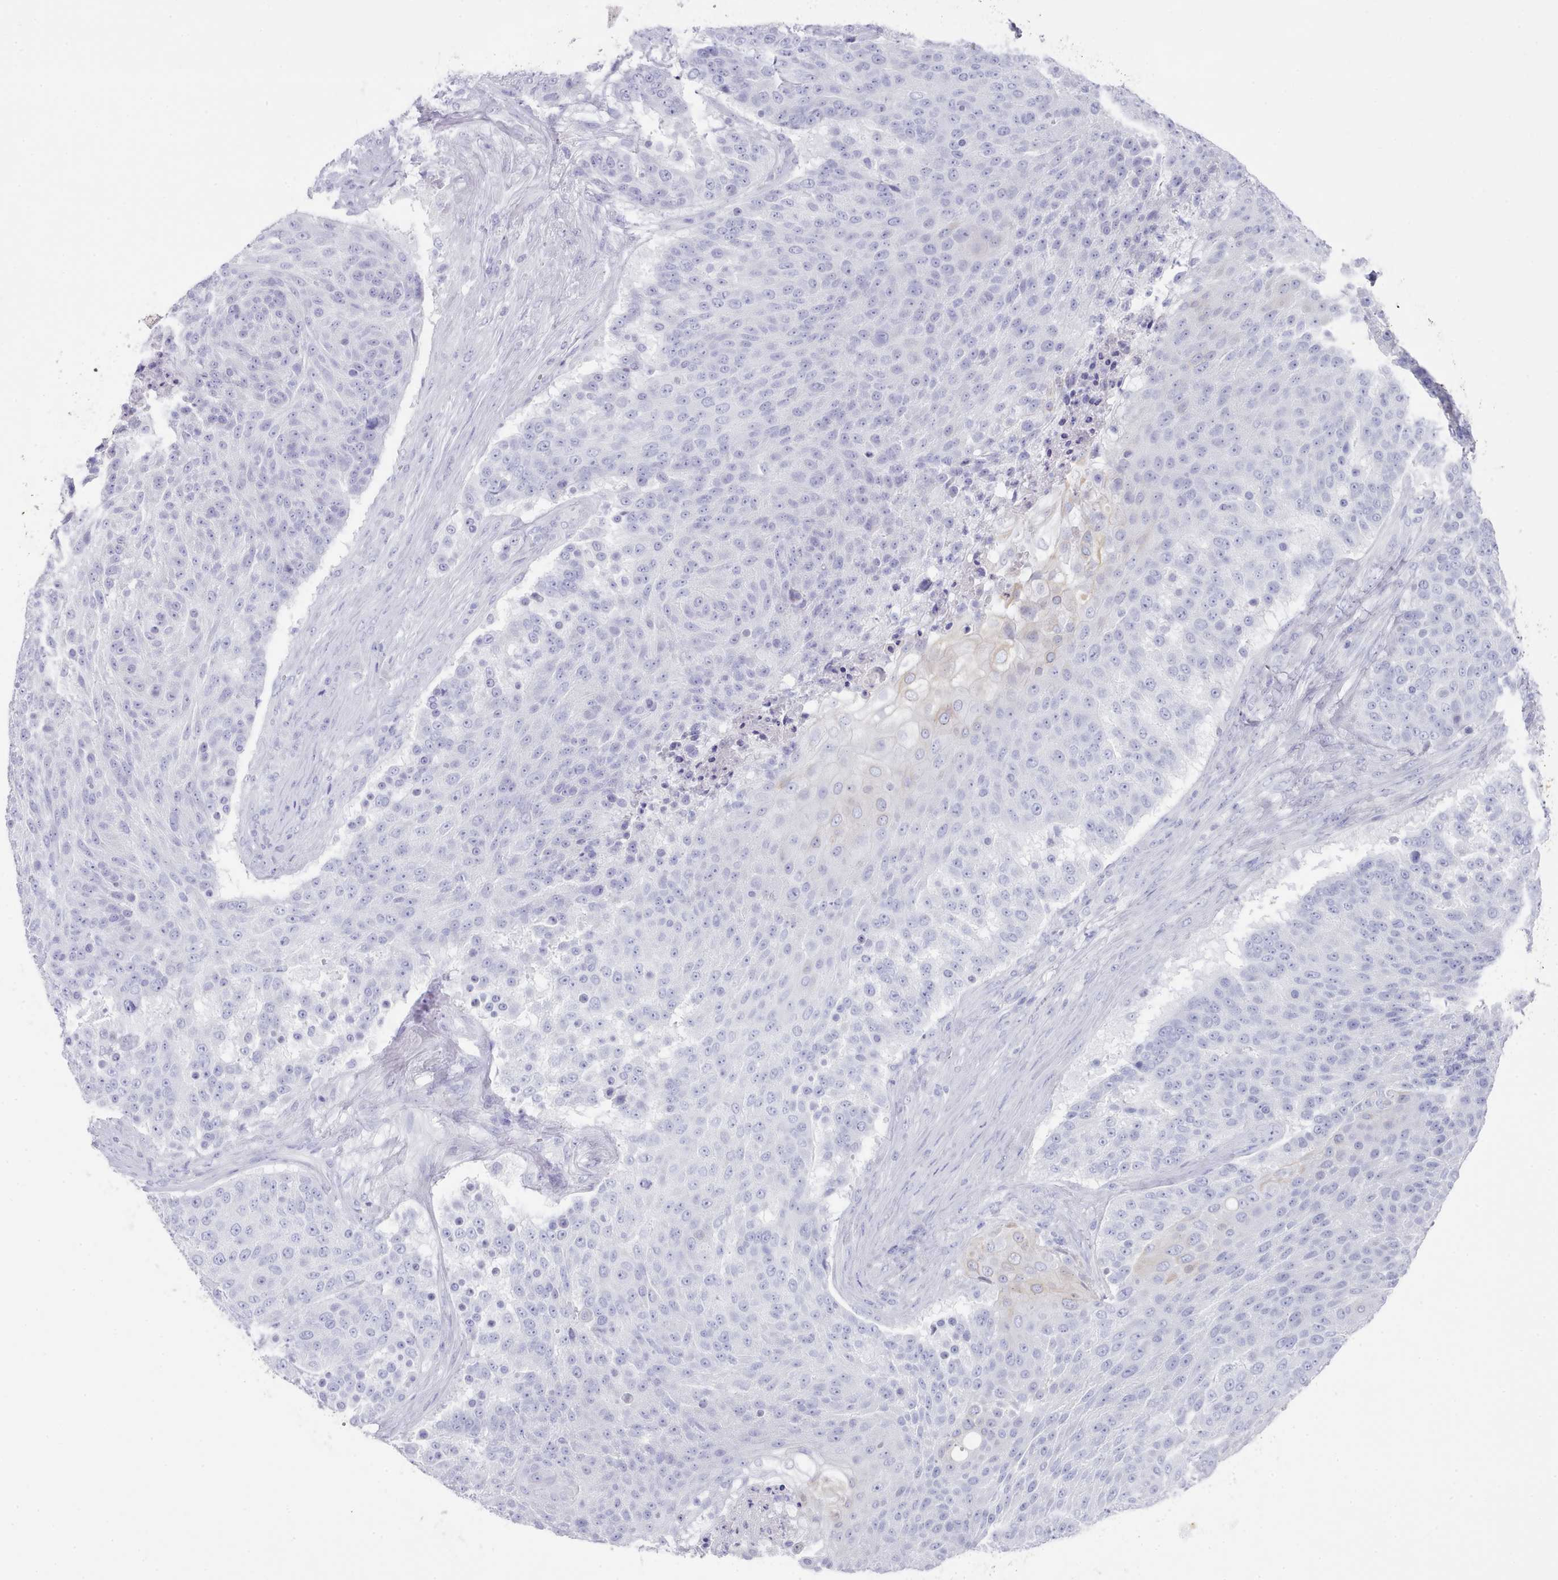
{"staining": {"intensity": "negative", "quantity": "none", "location": "none"}, "tissue": "urothelial cancer", "cell_type": "Tumor cells", "image_type": "cancer", "snomed": [{"axis": "morphology", "description": "Urothelial carcinoma, High grade"}, {"axis": "topography", "description": "Urinary bladder"}], "caption": "The photomicrograph reveals no significant positivity in tumor cells of high-grade urothelial carcinoma. (Stains: DAB immunohistochemistry with hematoxylin counter stain, Microscopy: brightfield microscopy at high magnification).", "gene": "LRRC37A", "patient": {"sex": "female", "age": 63}}